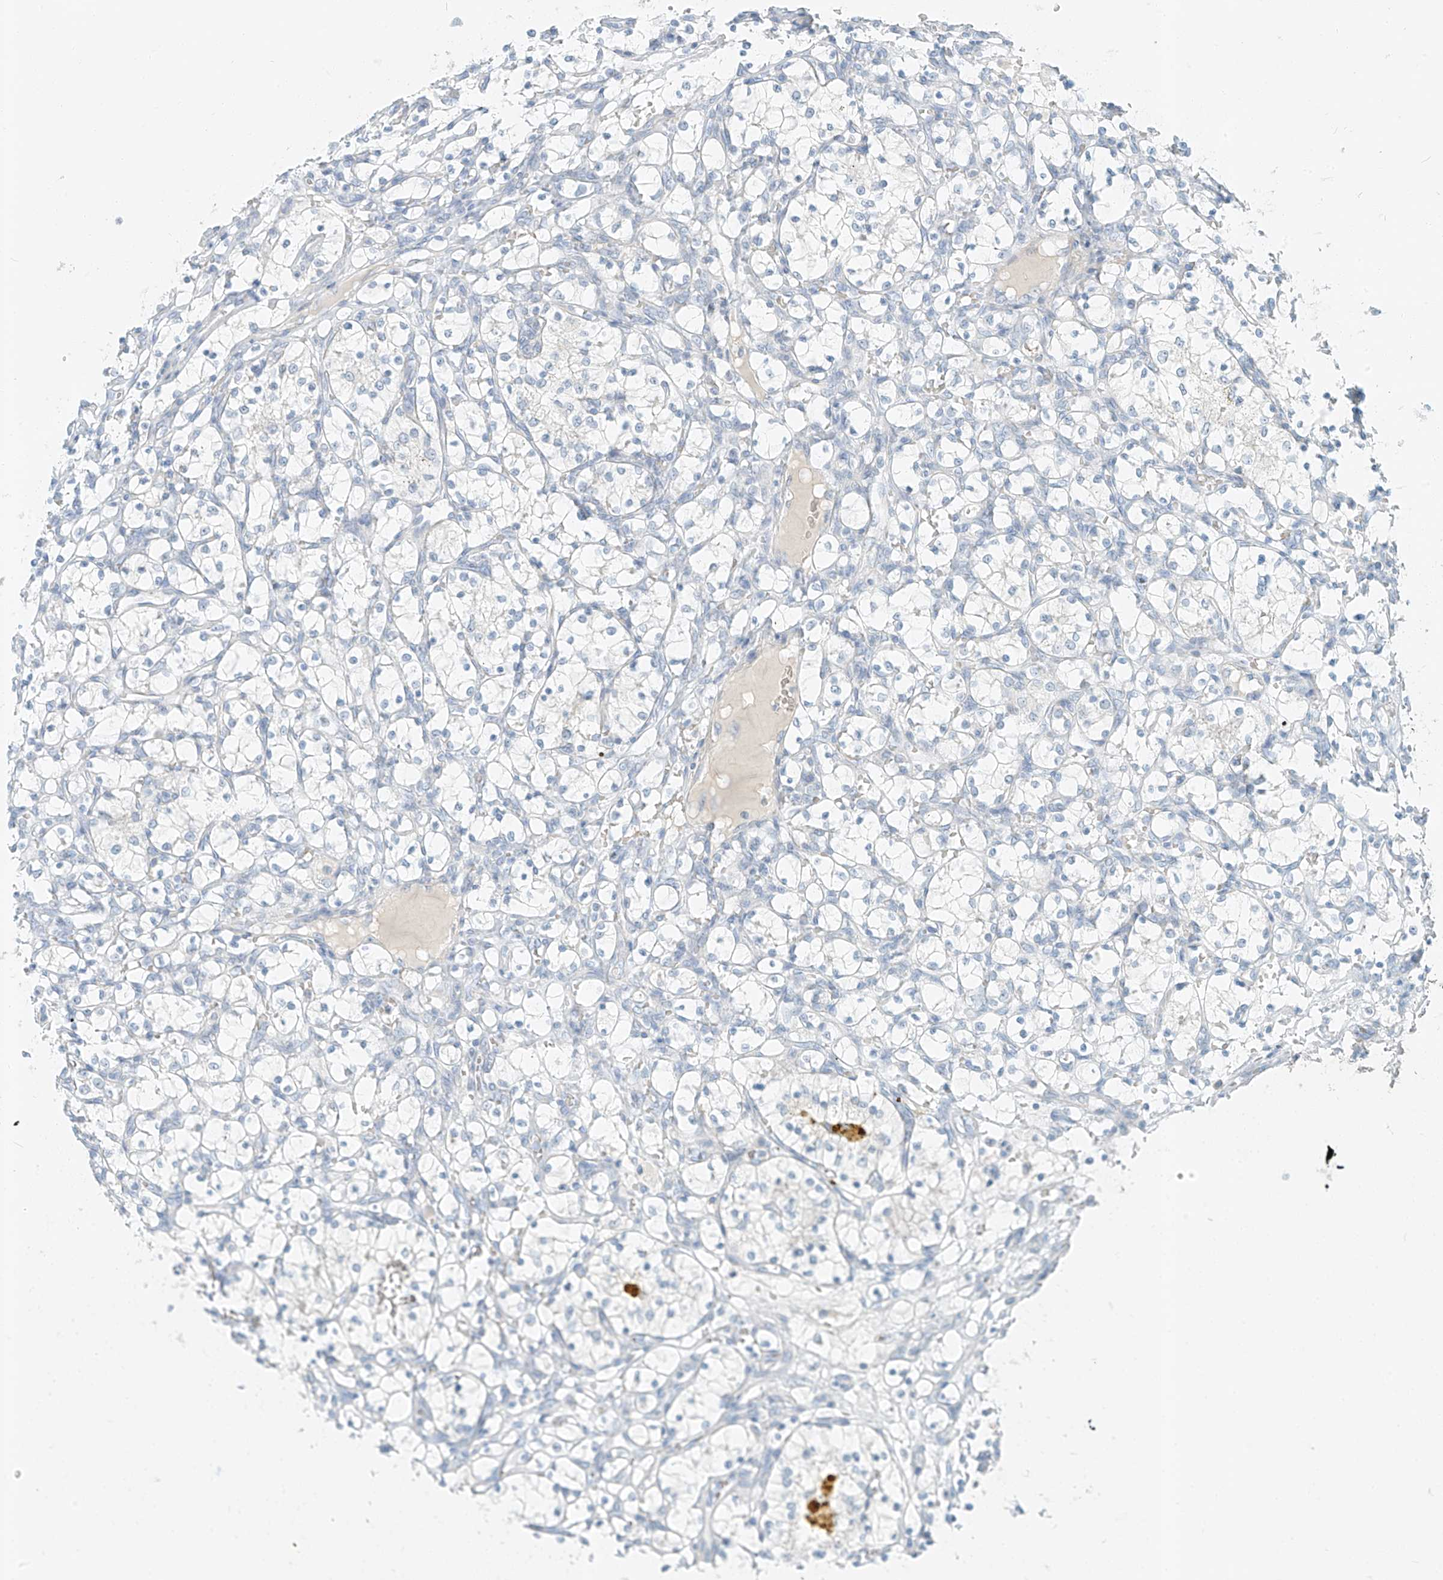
{"staining": {"intensity": "negative", "quantity": "none", "location": "none"}, "tissue": "renal cancer", "cell_type": "Tumor cells", "image_type": "cancer", "snomed": [{"axis": "morphology", "description": "Adenocarcinoma, NOS"}, {"axis": "topography", "description": "Kidney"}], "caption": "This is an immunohistochemistry photomicrograph of adenocarcinoma (renal). There is no positivity in tumor cells.", "gene": "PGC", "patient": {"sex": "female", "age": 69}}